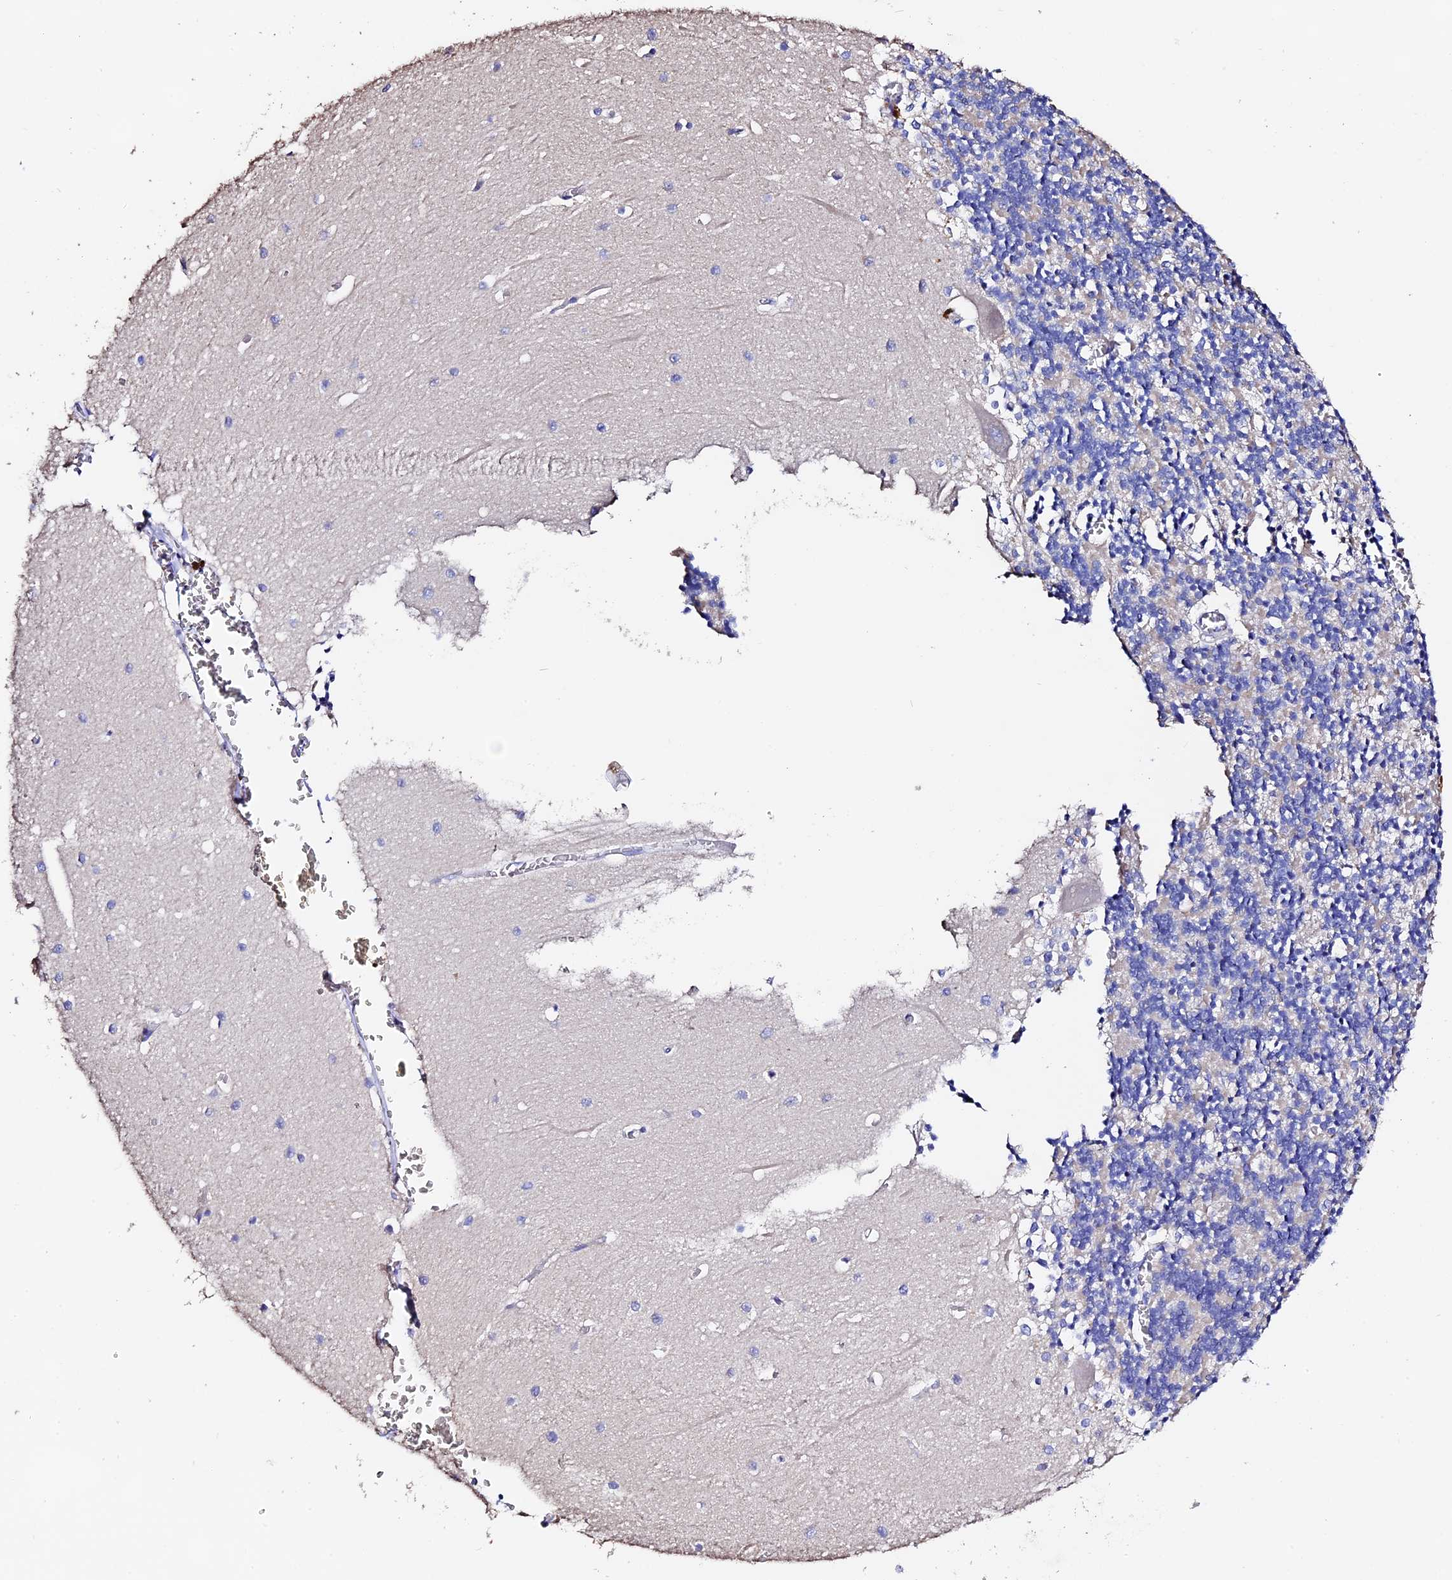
{"staining": {"intensity": "negative", "quantity": "none", "location": "none"}, "tissue": "cerebellum", "cell_type": "Cells in granular layer", "image_type": "normal", "snomed": [{"axis": "morphology", "description": "Normal tissue, NOS"}, {"axis": "topography", "description": "Cerebellum"}], "caption": "This is a image of immunohistochemistry staining of normal cerebellum, which shows no staining in cells in granular layer. (DAB immunohistochemistry with hematoxylin counter stain).", "gene": "FBXW9", "patient": {"sex": "male", "age": 37}}